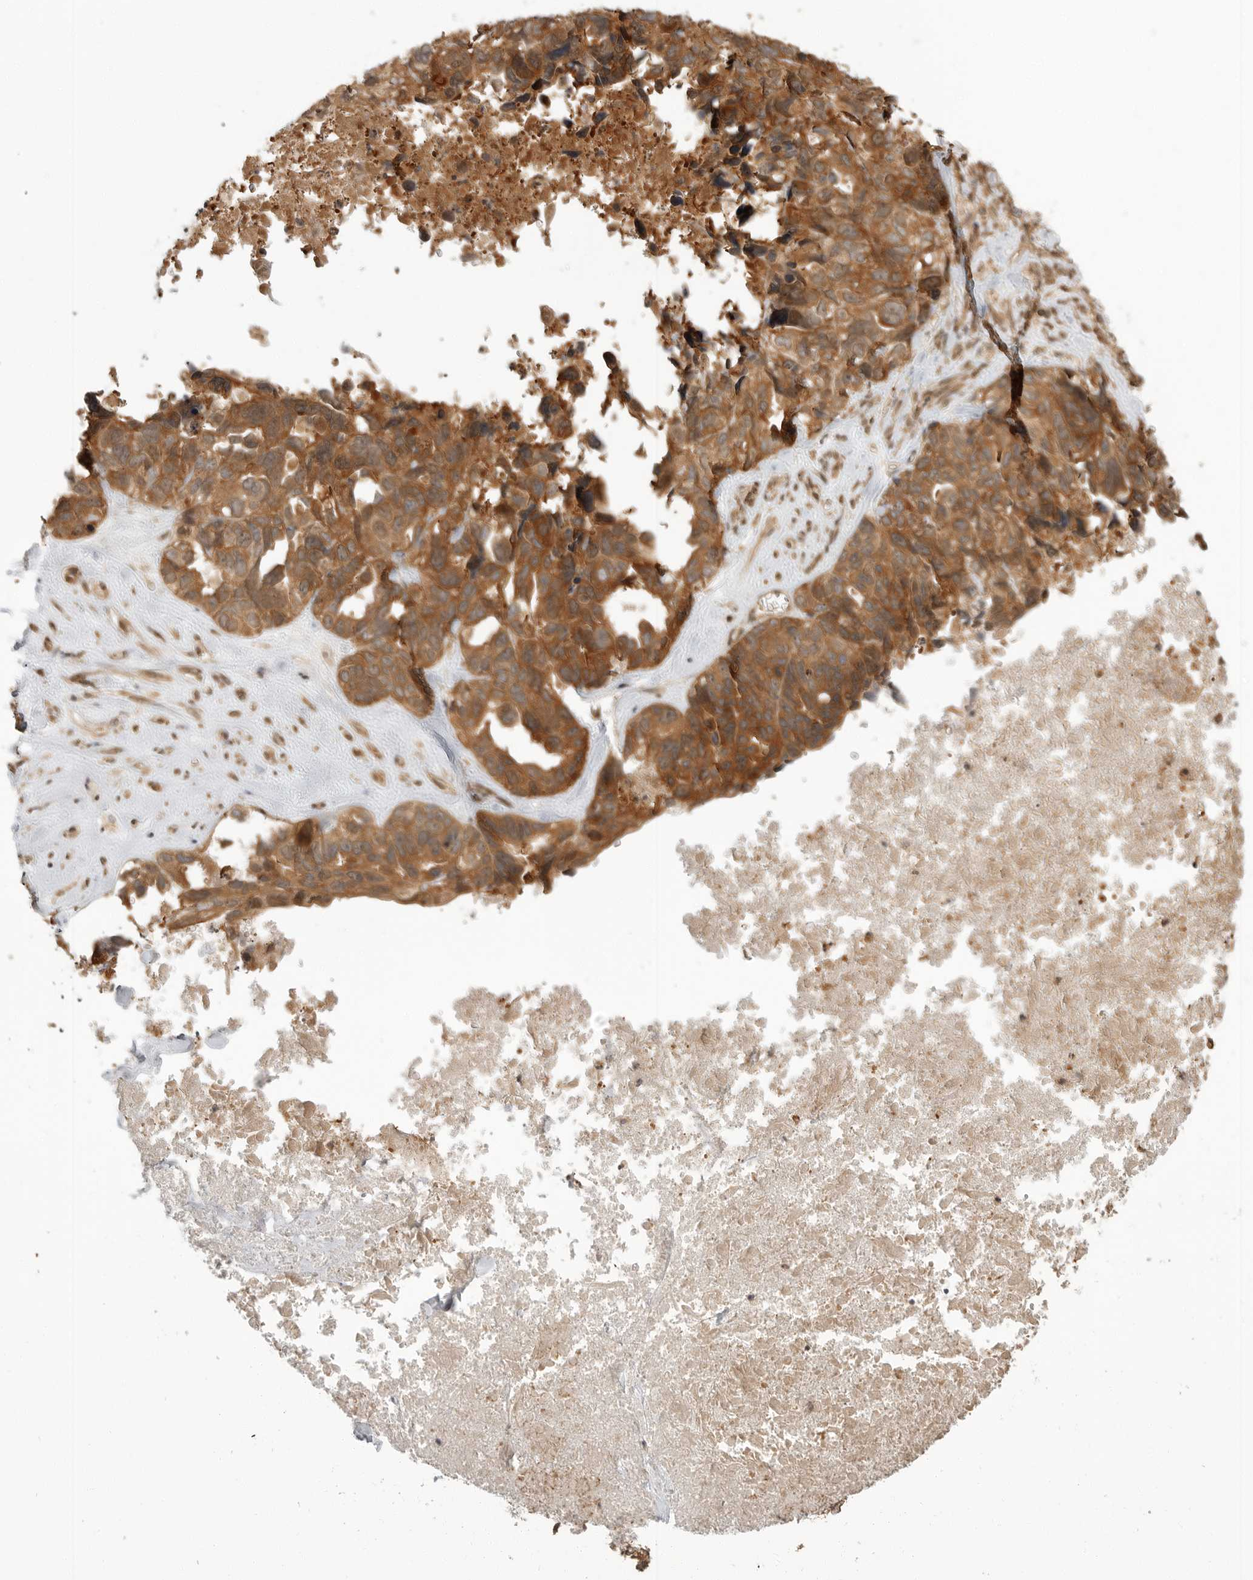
{"staining": {"intensity": "strong", "quantity": ">75%", "location": "cytoplasmic/membranous"}, "tissue": "ovarian cancer", "cell_type": "Tumor cells", "image_type": "cancer", "snomed": [{"axis": "morphology", "description": "Cystadenocarcinoma, serous, NOS"}, {"axis": "topography", "description": "Ovary"}], "caption": "Immunohistochemistry (IHC) of human ovarian cancer (serous cystadenocarcinoma) exhibits high levels of strong cytoplasmic/membranous staining in approximately >75% of tumor cells.", "gene": "ERN1", "patient": {"sex": "female", "age": 79}}